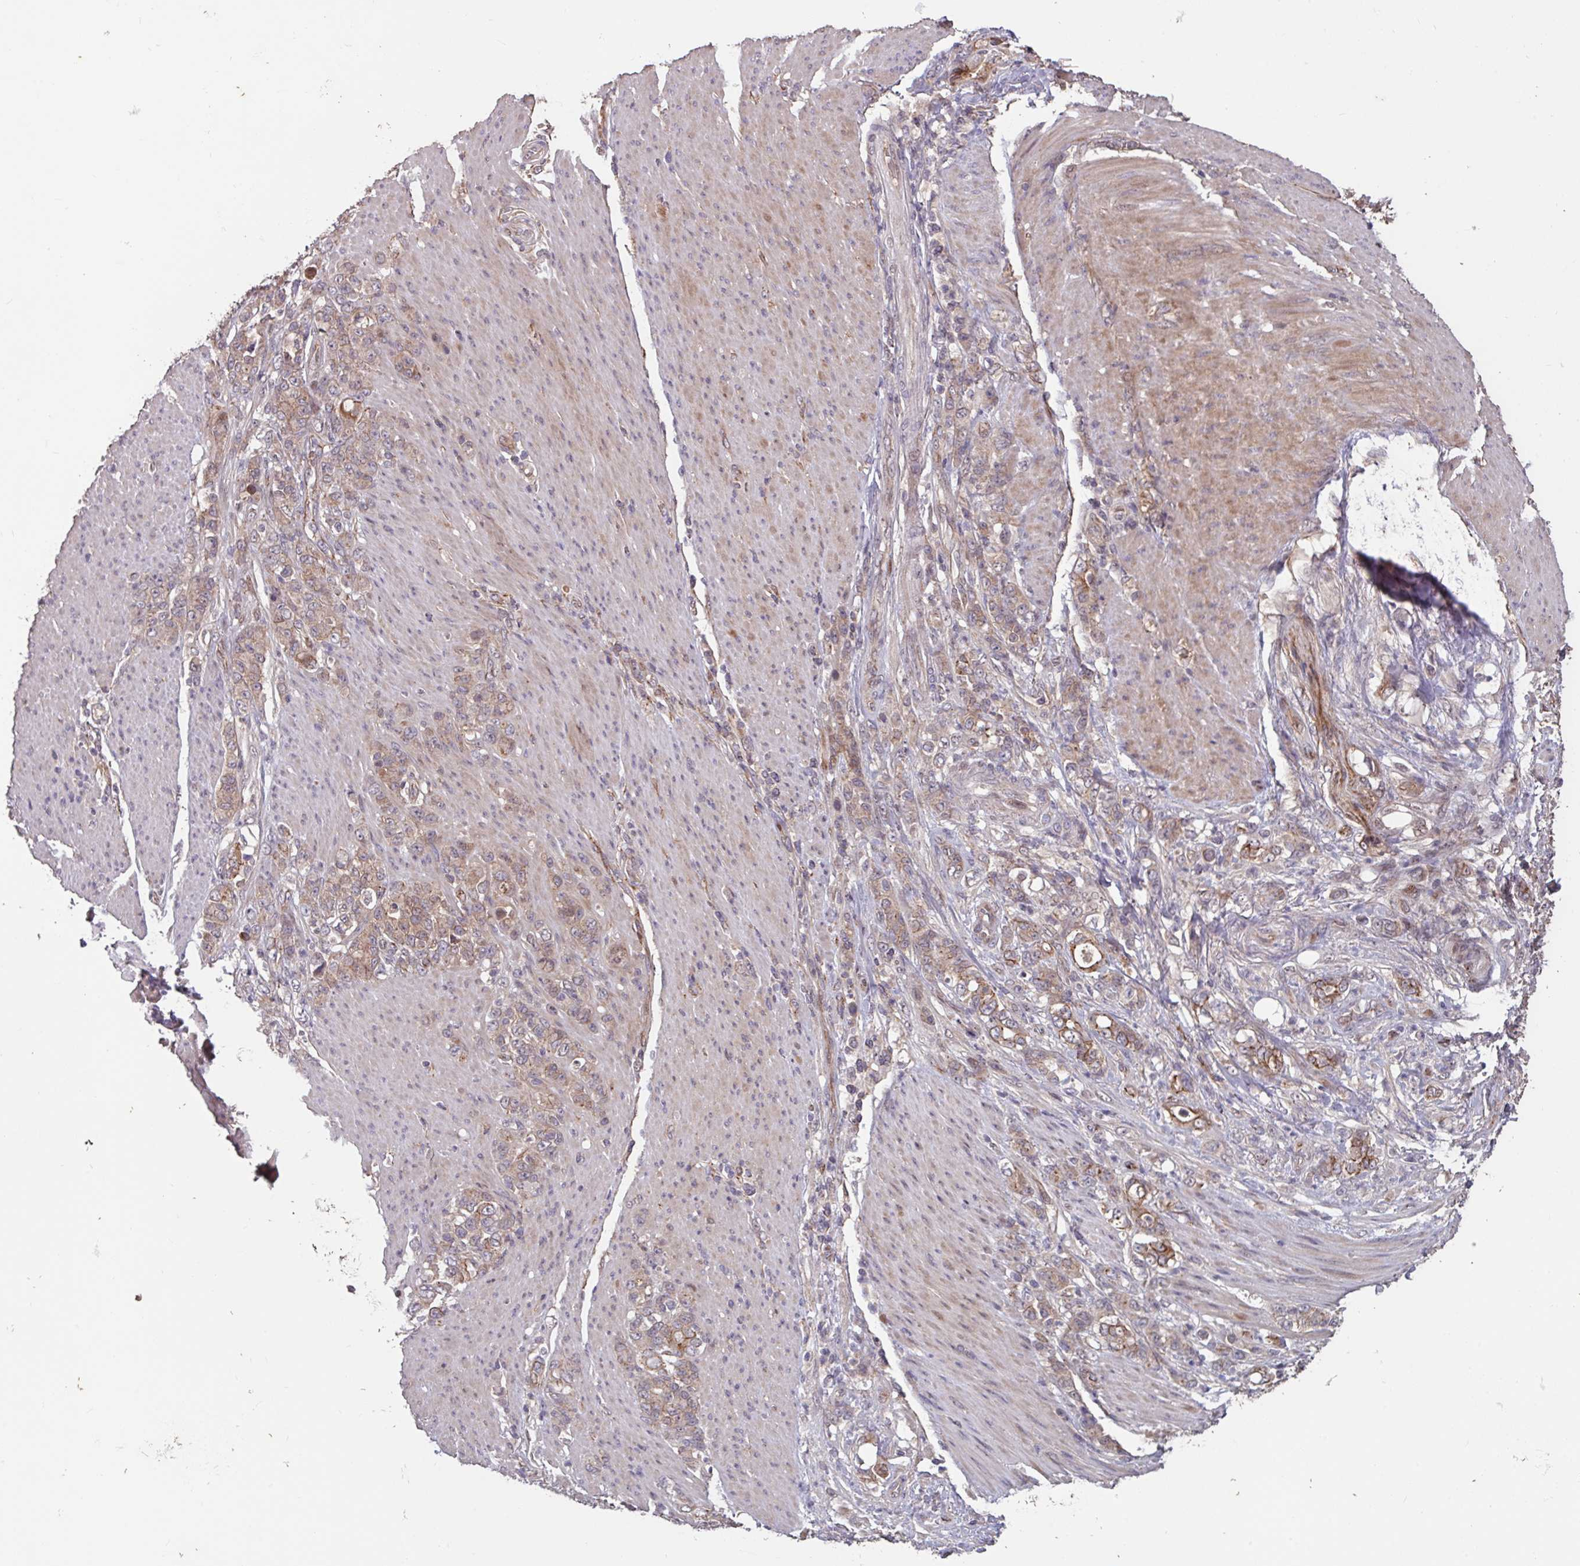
{"staining": {"intensity": "weak", "quantity": ">75%", "location": "cytoplasmic/membranous"}, "tissue": "stomach cancer", "cell_type": "Tumor cells", "image_type": "cancer", "snomed": [{"axis": "morphology", "description": "Adenocarcinoma, NOS"}, {"axis": "topography", "description": "Stomach"}], "caption": "Protein expression analysis of stomach cancer (adenocarcinoma) displays weak cytoplasmic/membranous staining in approximately >75% of tumor cells.", "gene": "TMEM88", "patient": {"sex": "female", "age": 79}}